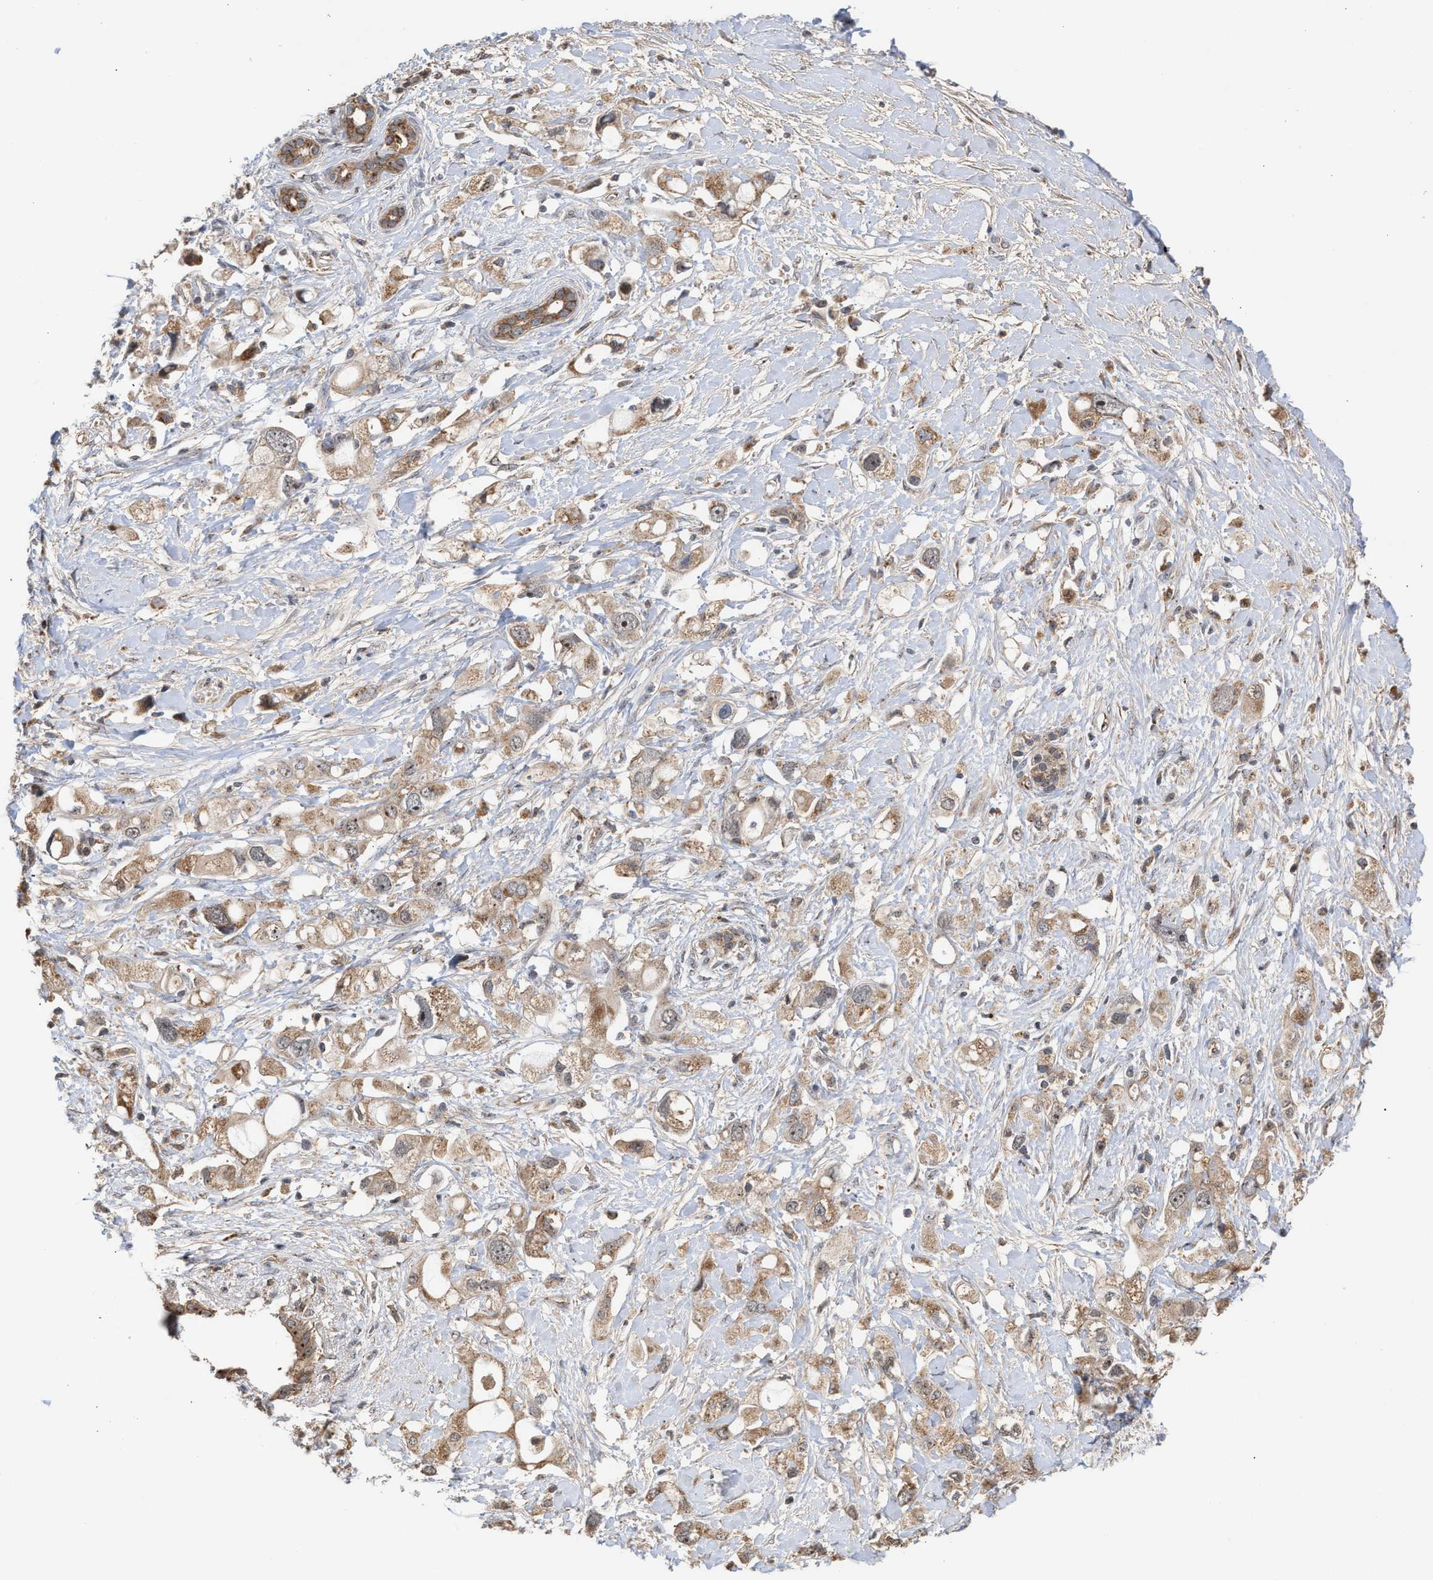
{"staining": {"intensity": "moderate", "quantity": ">75%", "location": "cytoplasmic/membranous,nuclear"}, "tissue": "pancreatic cancer", "cell_type": "Tumor cells", "image_type": "cancer", "snomed": [{"axis": "morphology", "description": "Adenocarcinoma, NOS"}, {"axis": "topography", "description": "Pancreas"}], "caption": "This is a photomicrograph of immunohistochemistry staining of pancreatic cancer (adenocarcinoma), which shows moderate positivity in the cytoplasmic/membranous and nuclear of tumor cells.", "gene": "EXOSC2", "patient": {"sex": "female", "age": 56}}